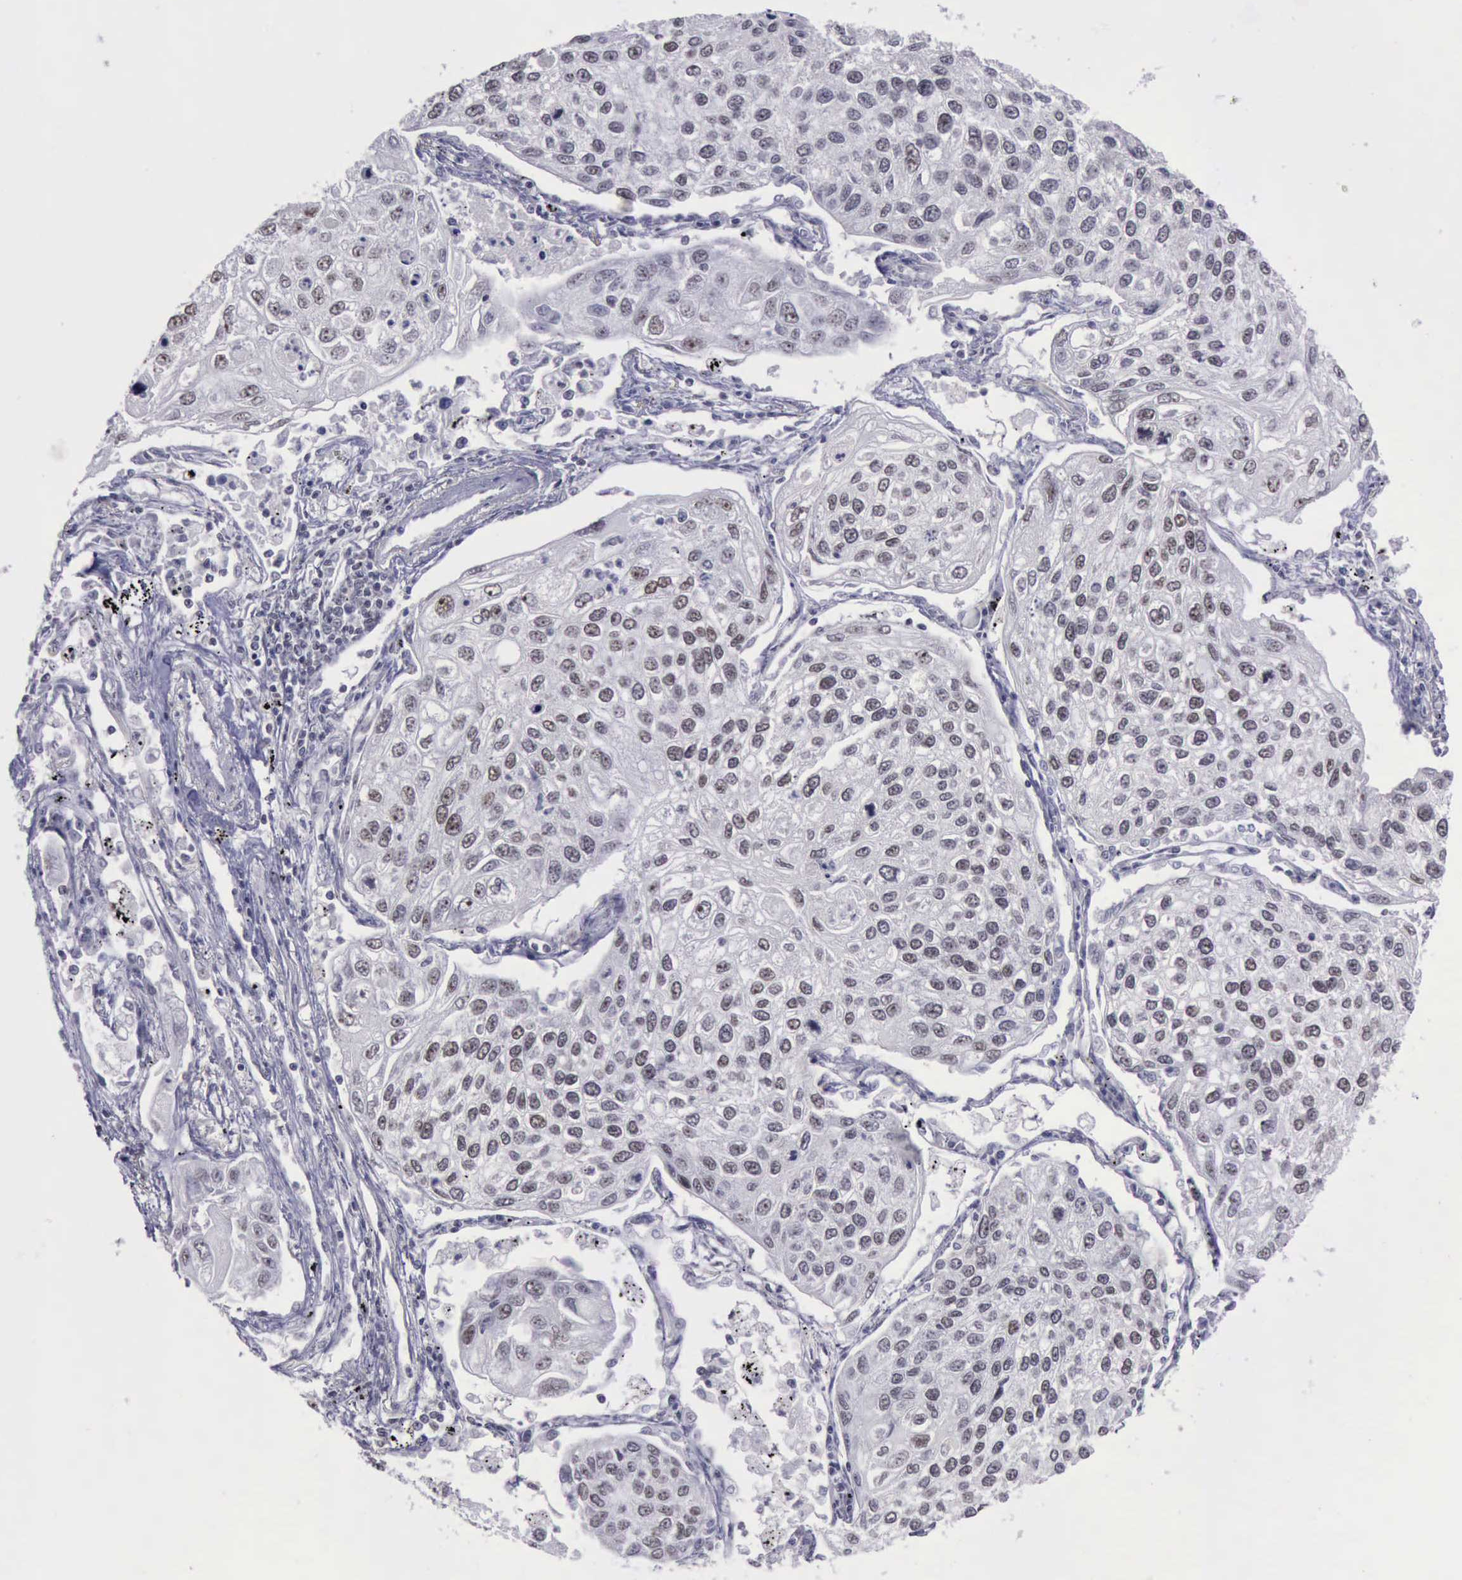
{"staining": {"intensity": "weak", "quantity": "<25%", "location": "nuclear"}, "tissue": "lung cancer", "cell_type": "Tumor cells", "image_type": "cancer", "snomed": [{"axis": "morphology", "description": "Squamous cell carcinoma, NOS"}, {"axis": "topography", "description": "Lung"}], "caption": "Immunohistochemistry (IHC) image of neoplastic tissue: human squamous cell carcinoma (lung) stained with DAB (3,3'-diaminobenzidine) shows no significant protein positivity in tumor cells.", "gene": "YY1", "patient": {"sex": "male", "age": 75}}